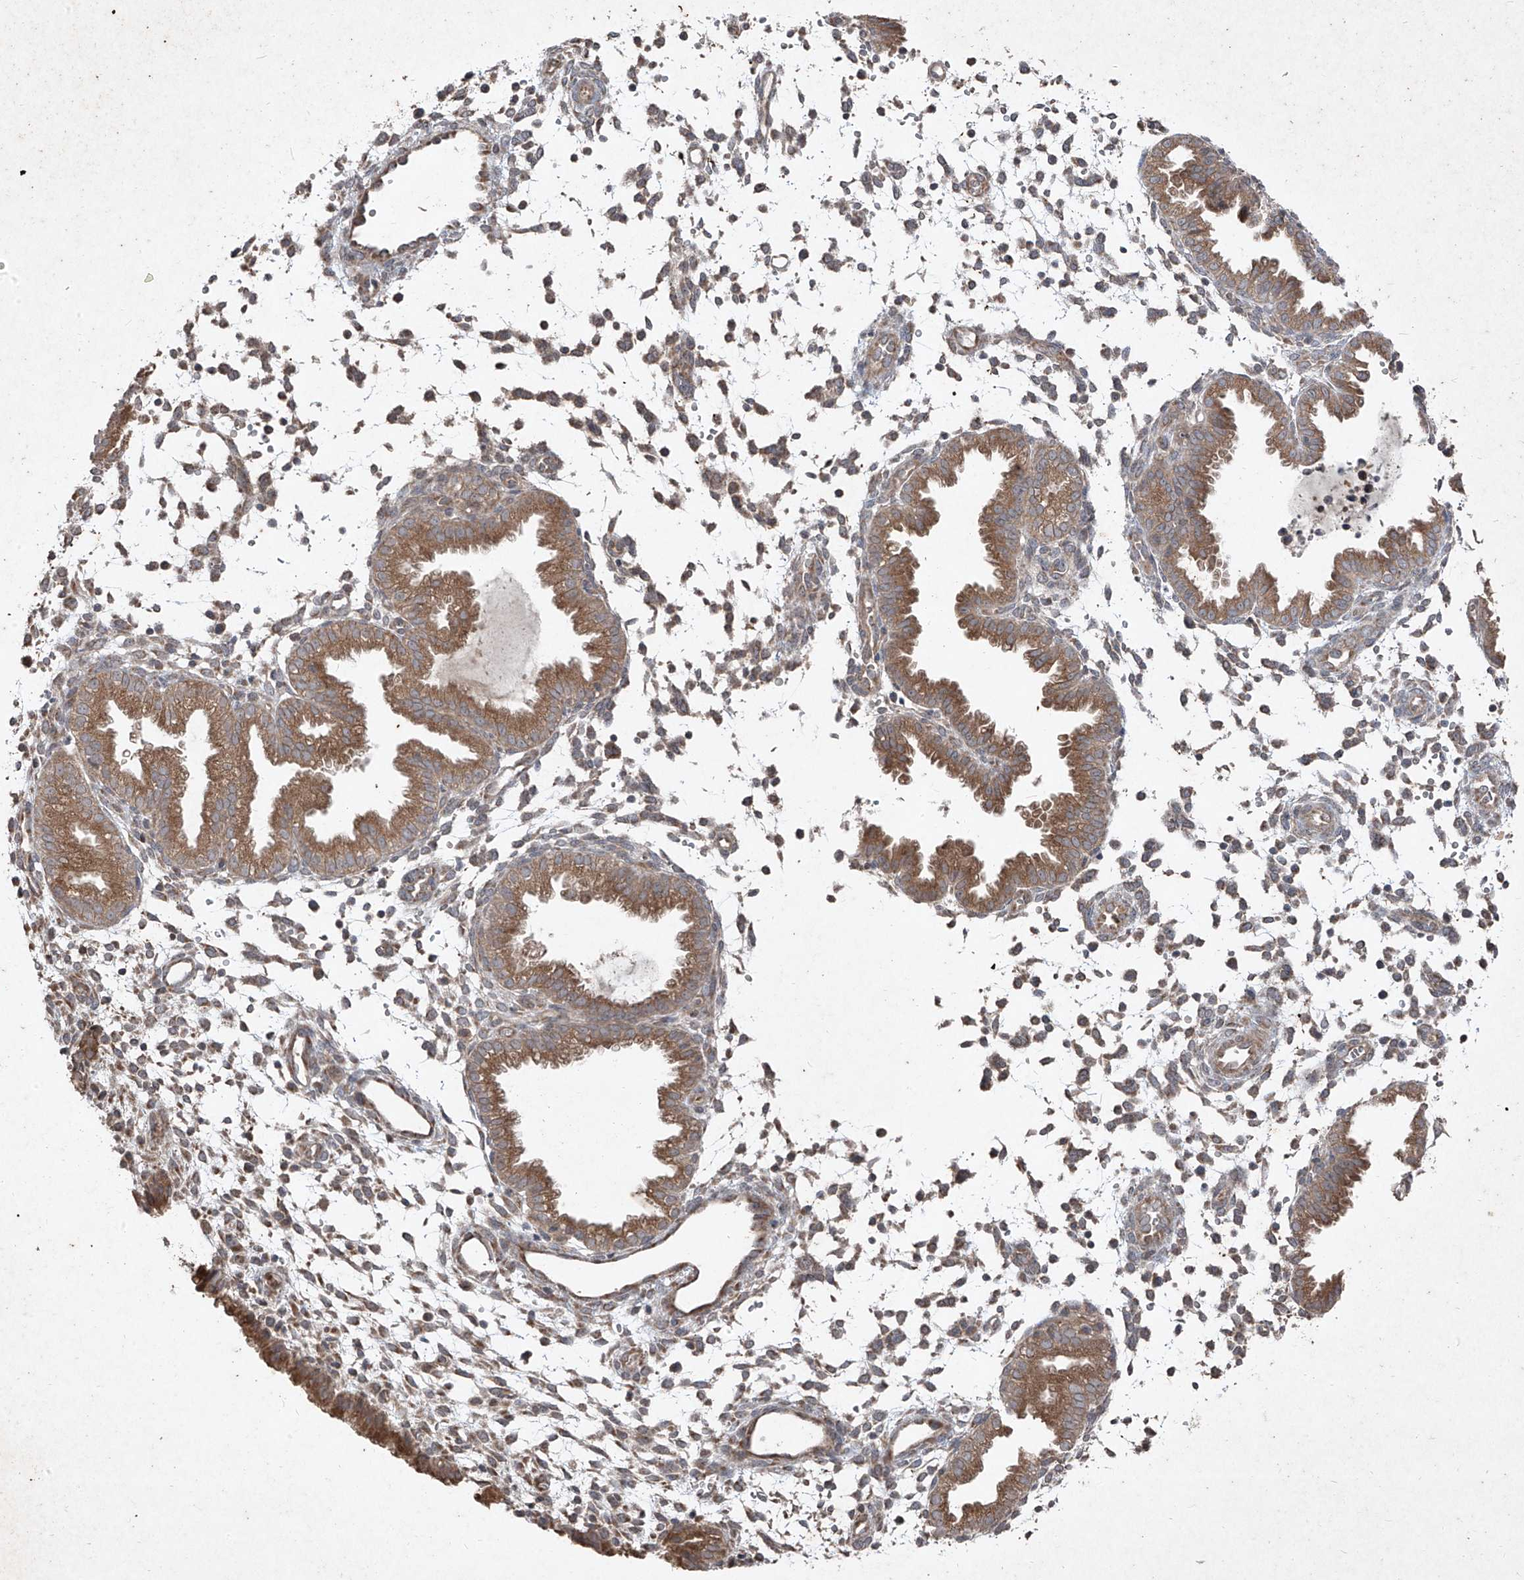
{"staining": {"intensity": "moderate", "quantity": "<25%", "location": "cytoplasmic/membranous"}, "tissue": "endometrium", "cell_type": "Cells in endometrial stroma", "image_type": "normal", "snomed": [{"axis": "morphology", "description": "Normal tissue, NOS"}, {"axis": "topography", "description": "Endometrium"}], "caption": "Immunohistochemical staining of benign endometrium shows low levels of moderate cytoplasmic/membranous positivity in approximately <25% of cells in endometrial stroma. (DAB (3,3'-diaminobenzidine) = brown stain, brightfield microscopy at high magnification).", "gene": "ABCD3", "patient": {"sex": "female", "age": 33}}